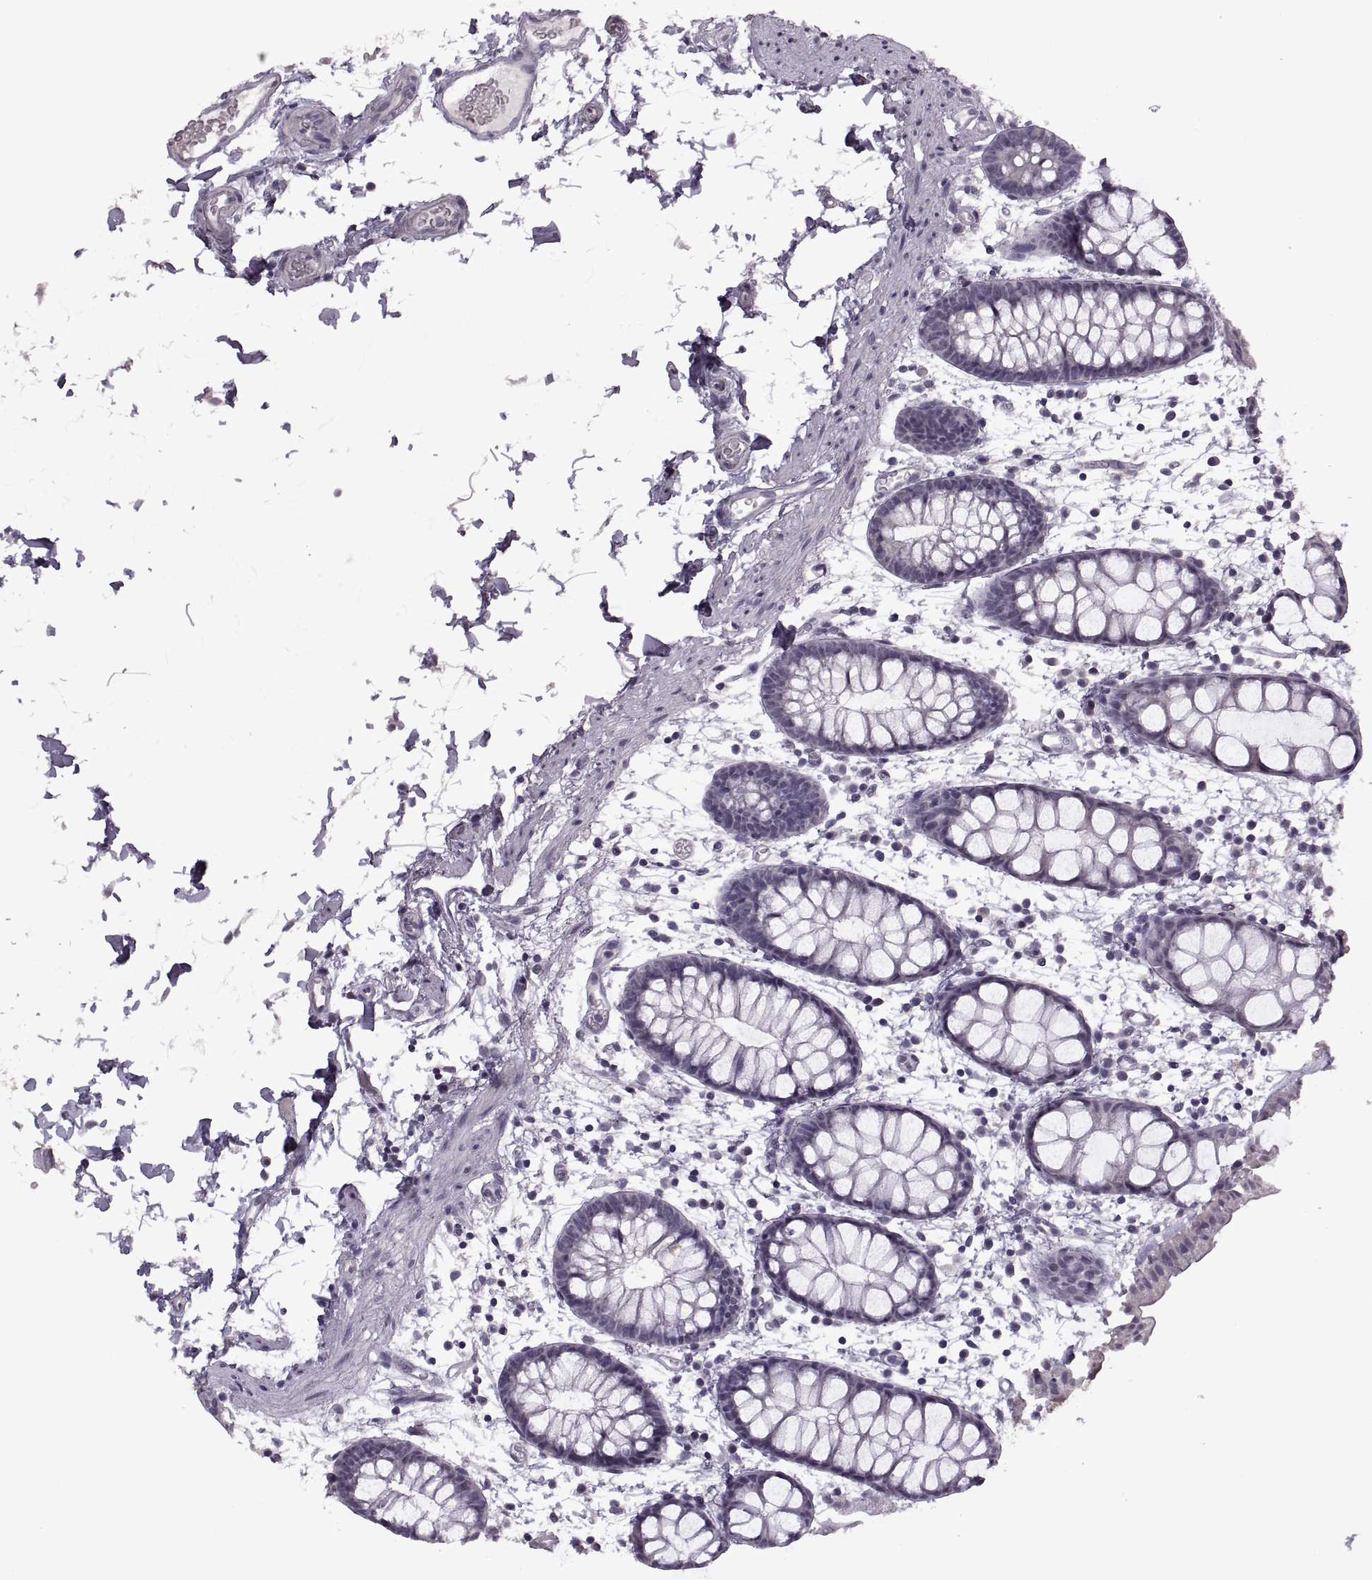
{"staining": {"intensity": "negative", "quantity": "none", "location": "none"}, "tissue": "rectum", "cell_type": "Glandular cells", "image_type": "normal", "snomed": [{"axis": "morphology", "description": "Normal tissue, NOS"}, {"axis": "topography", "description": "Rectum"}], "caption": "Immunohistochemistry (IHC) image of normal rectum: rectum stained with DAB reveals no significant protein staining in glandular cells.", "gene": "PAGE2B", "patient": {"sex": "male", "age": 57}}